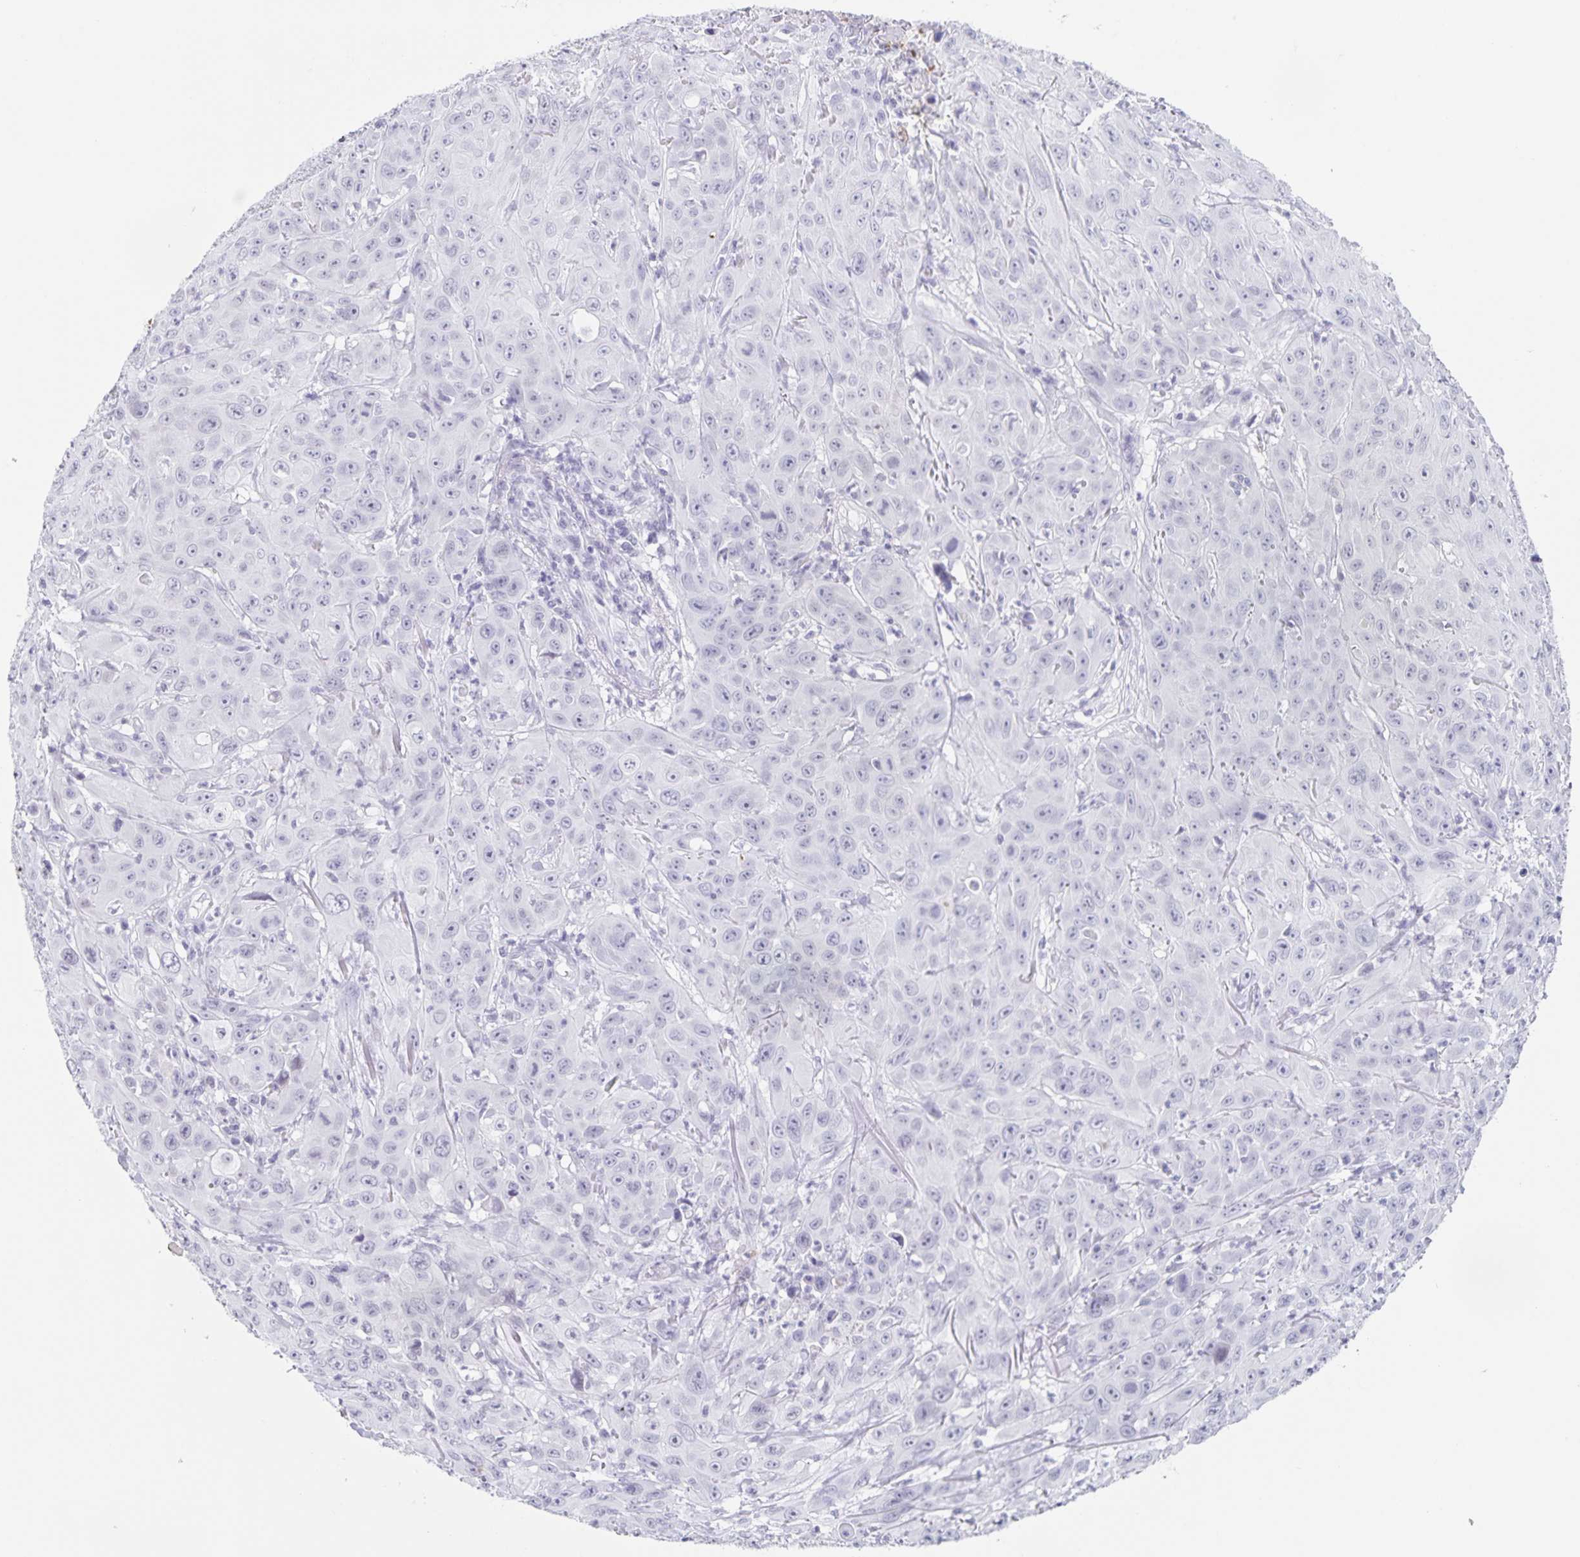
{"staining": {"intensity": "negative", "quantity": "none", "location": "none"}, "tissue": "head and neck cancer", "cell_type": "Tumor cells", "image_type": "cancer", "snomed": [{"axis": "morphology", "description": "Squamous cell carcinoma, NOS"}, {"axis": "topography", "description": "Skin"}, {"axis": "topography", "description": "Head-Neck"}], "caption": "High power microscopy histopathology image of an immunohistochemistry (IHC) histopathology image of squamous cell carcinoma (head and neck), revealing no significant staining in tumor cells.", "gene": "LCE6A", "patient": {"sex": "male", "age": 80}}